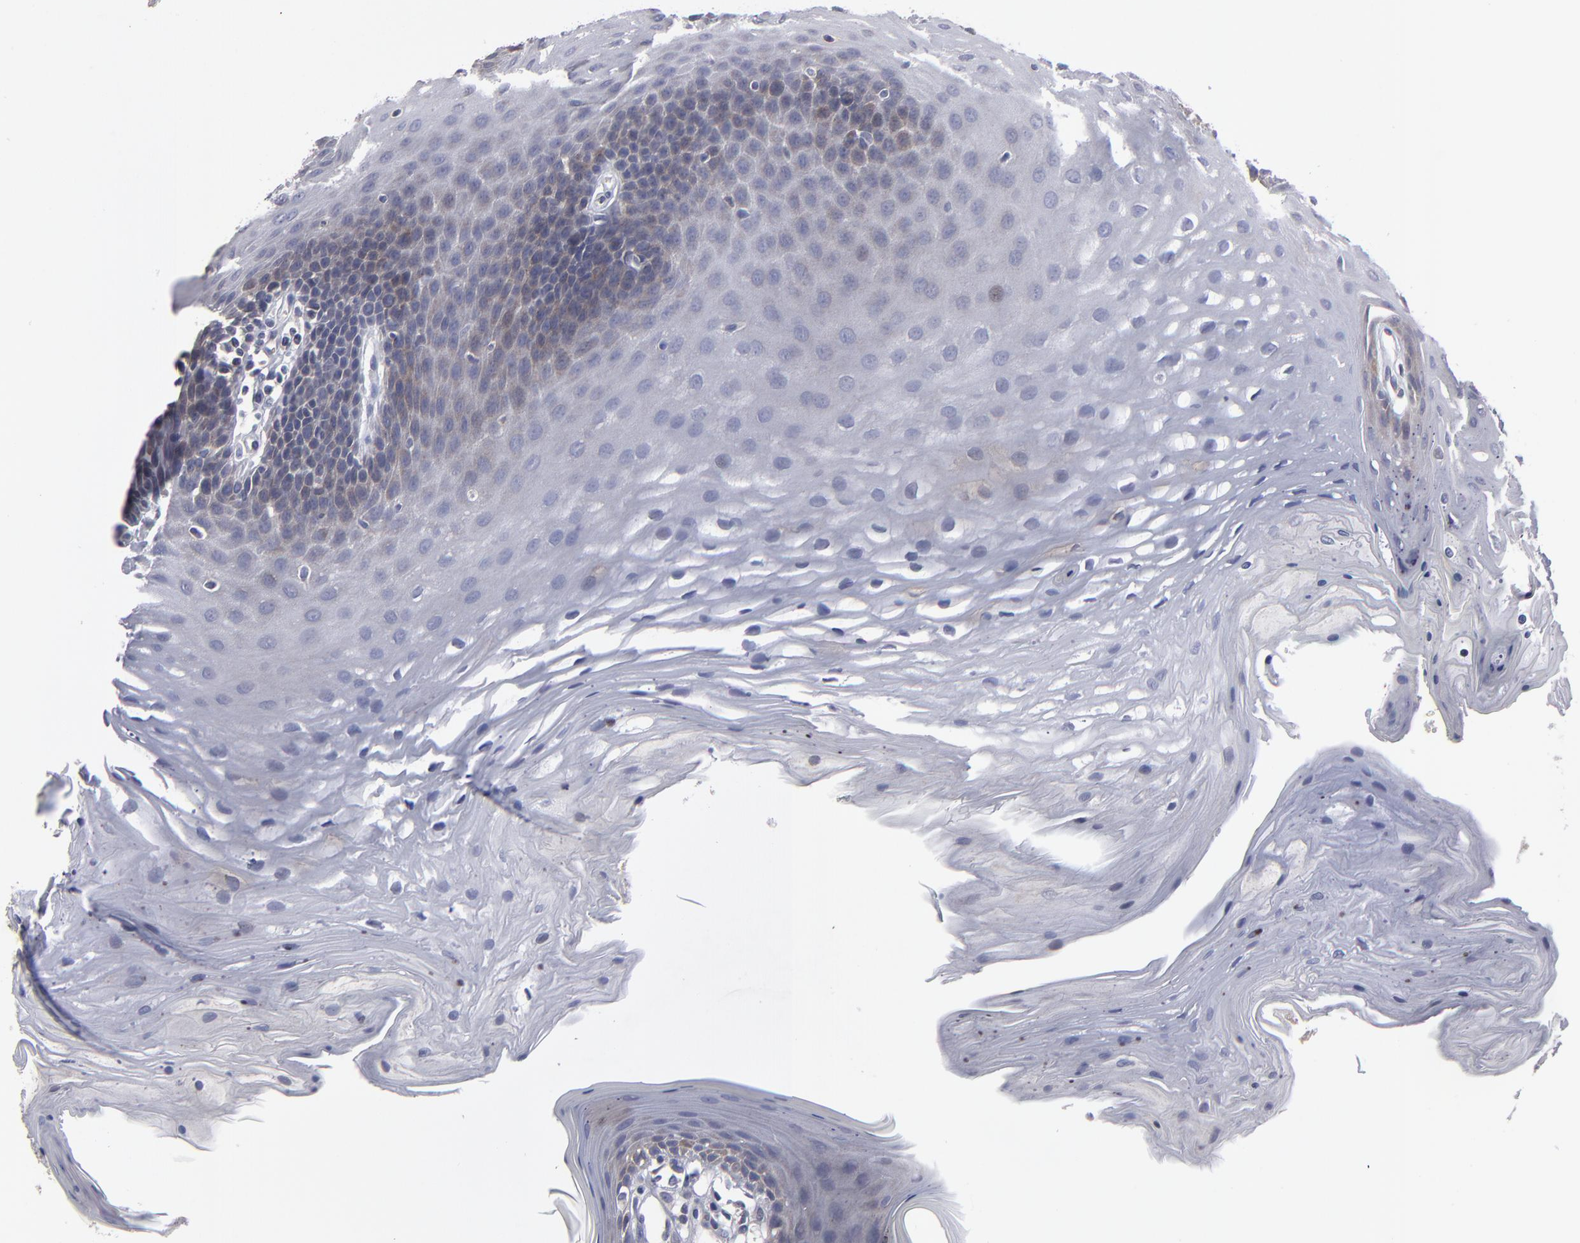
{"staining": {"intensity": "weak", "quantity": "<25%", "location": "cytoplasmic/membranous"}, "tissue": "oral mucosa", "cell_type": "Squamous epithelial cells", "image_type": "normal", "snomed": [{"axis": "morphology", "description": "Normal tissue, NOS"}, {"axis": "topography", "description": "Oral tissue"}], "caption": "Immunohistochemical staining of normal human oral mucosa displays no significant staining in squamous epithelial cells.", "gene": "CEP97", "patient": {"sex": "male", "age": 62}}